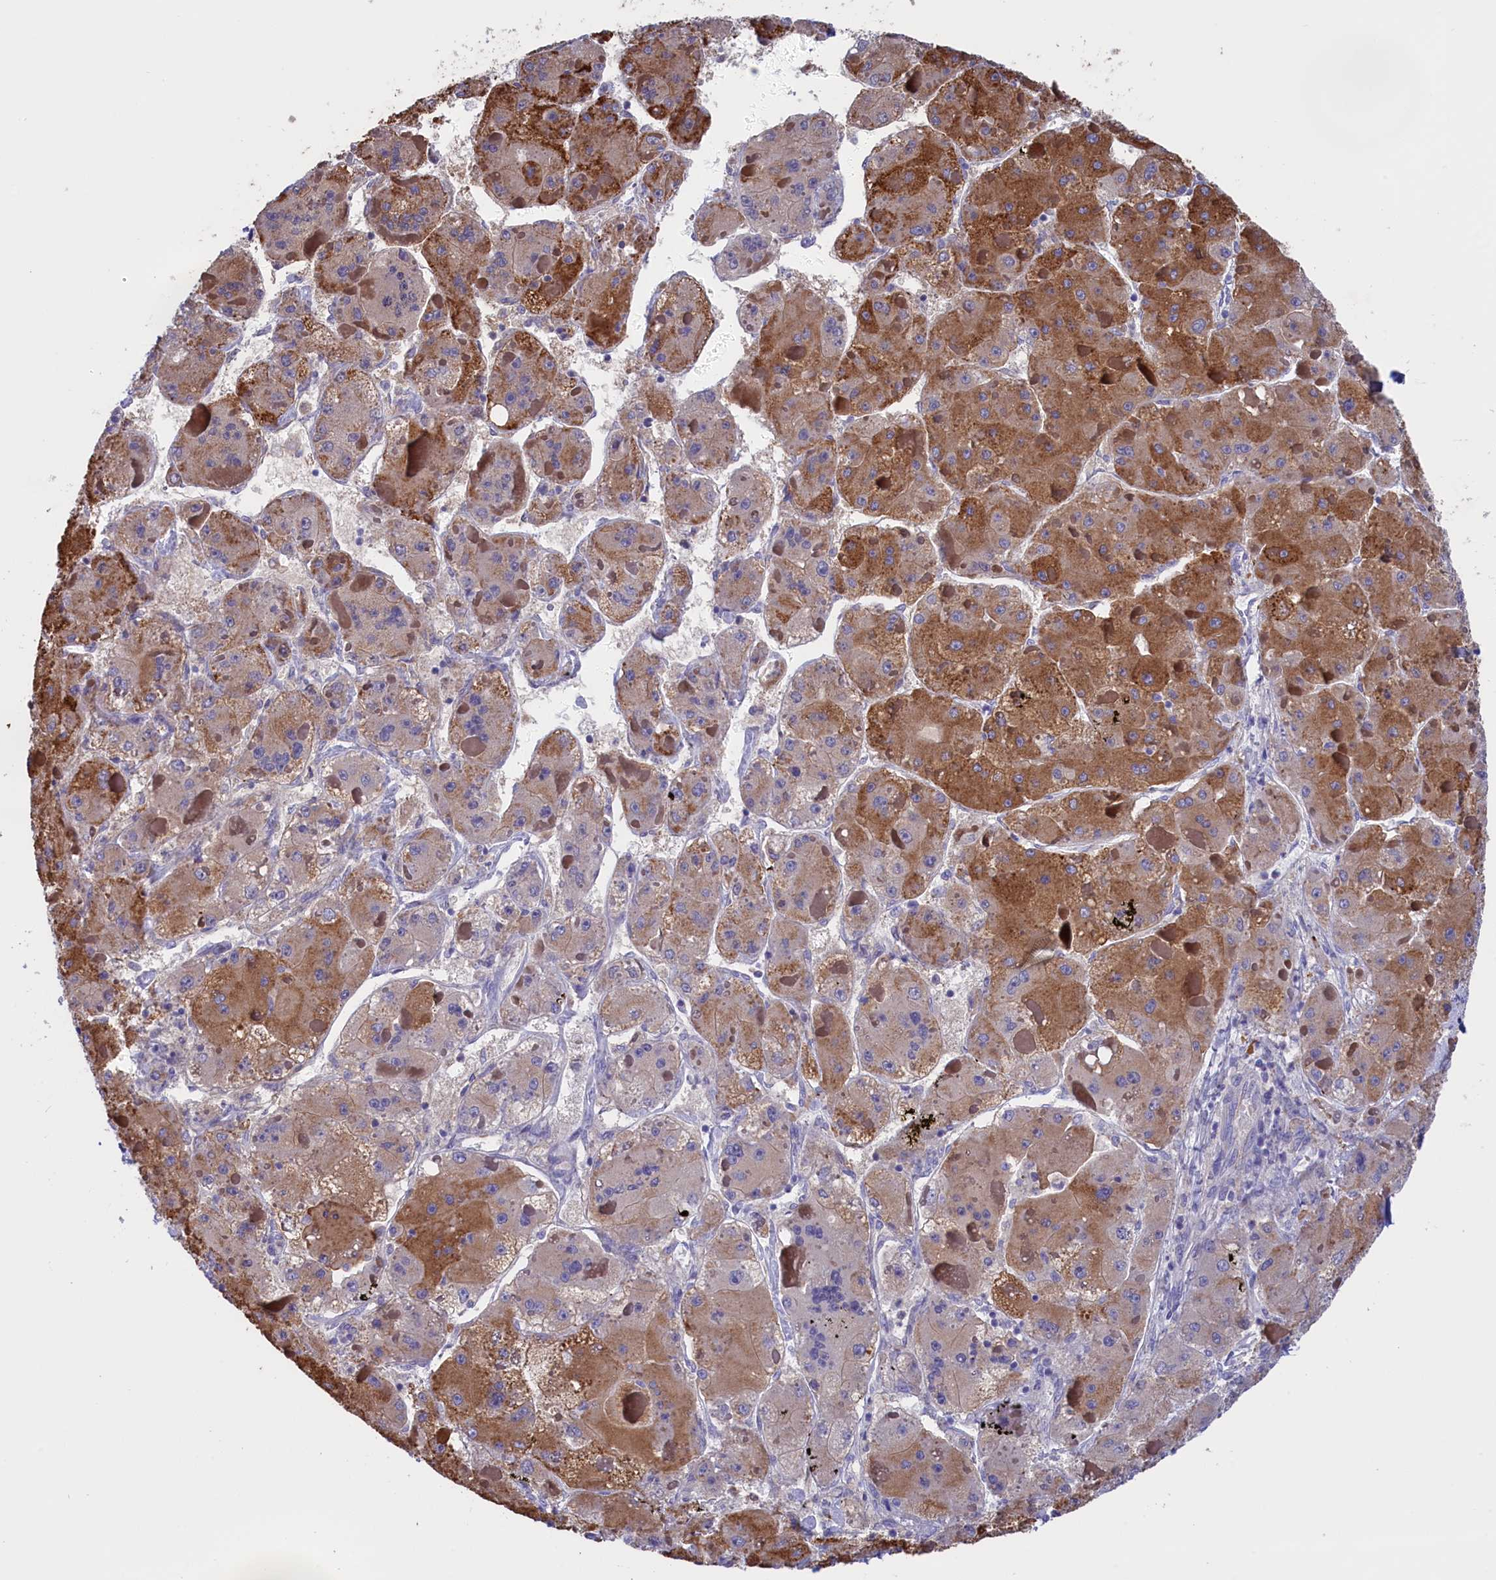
{"staining": {"intensity": "moderate", "quantity": ">75%", "location": "cytoplasmic/membranous"}, "tissue": "liver cancer", "cell_type": "Tumor cells", "image_type": "cancer", "snomed": [{"axis": "morphology", "description": "Carcinoma, Hepatocellular, NOS"}, {"axis": "topography", "description": "Liver"}], "caption": "Liver cancer (hepatocellular carcinoma) tissue exhibits moderate cytoplasmic/membranous expression in about >75% of tumor cells", "gene": "VPS35L", "patient": {"sex": "female", "age": 73}}